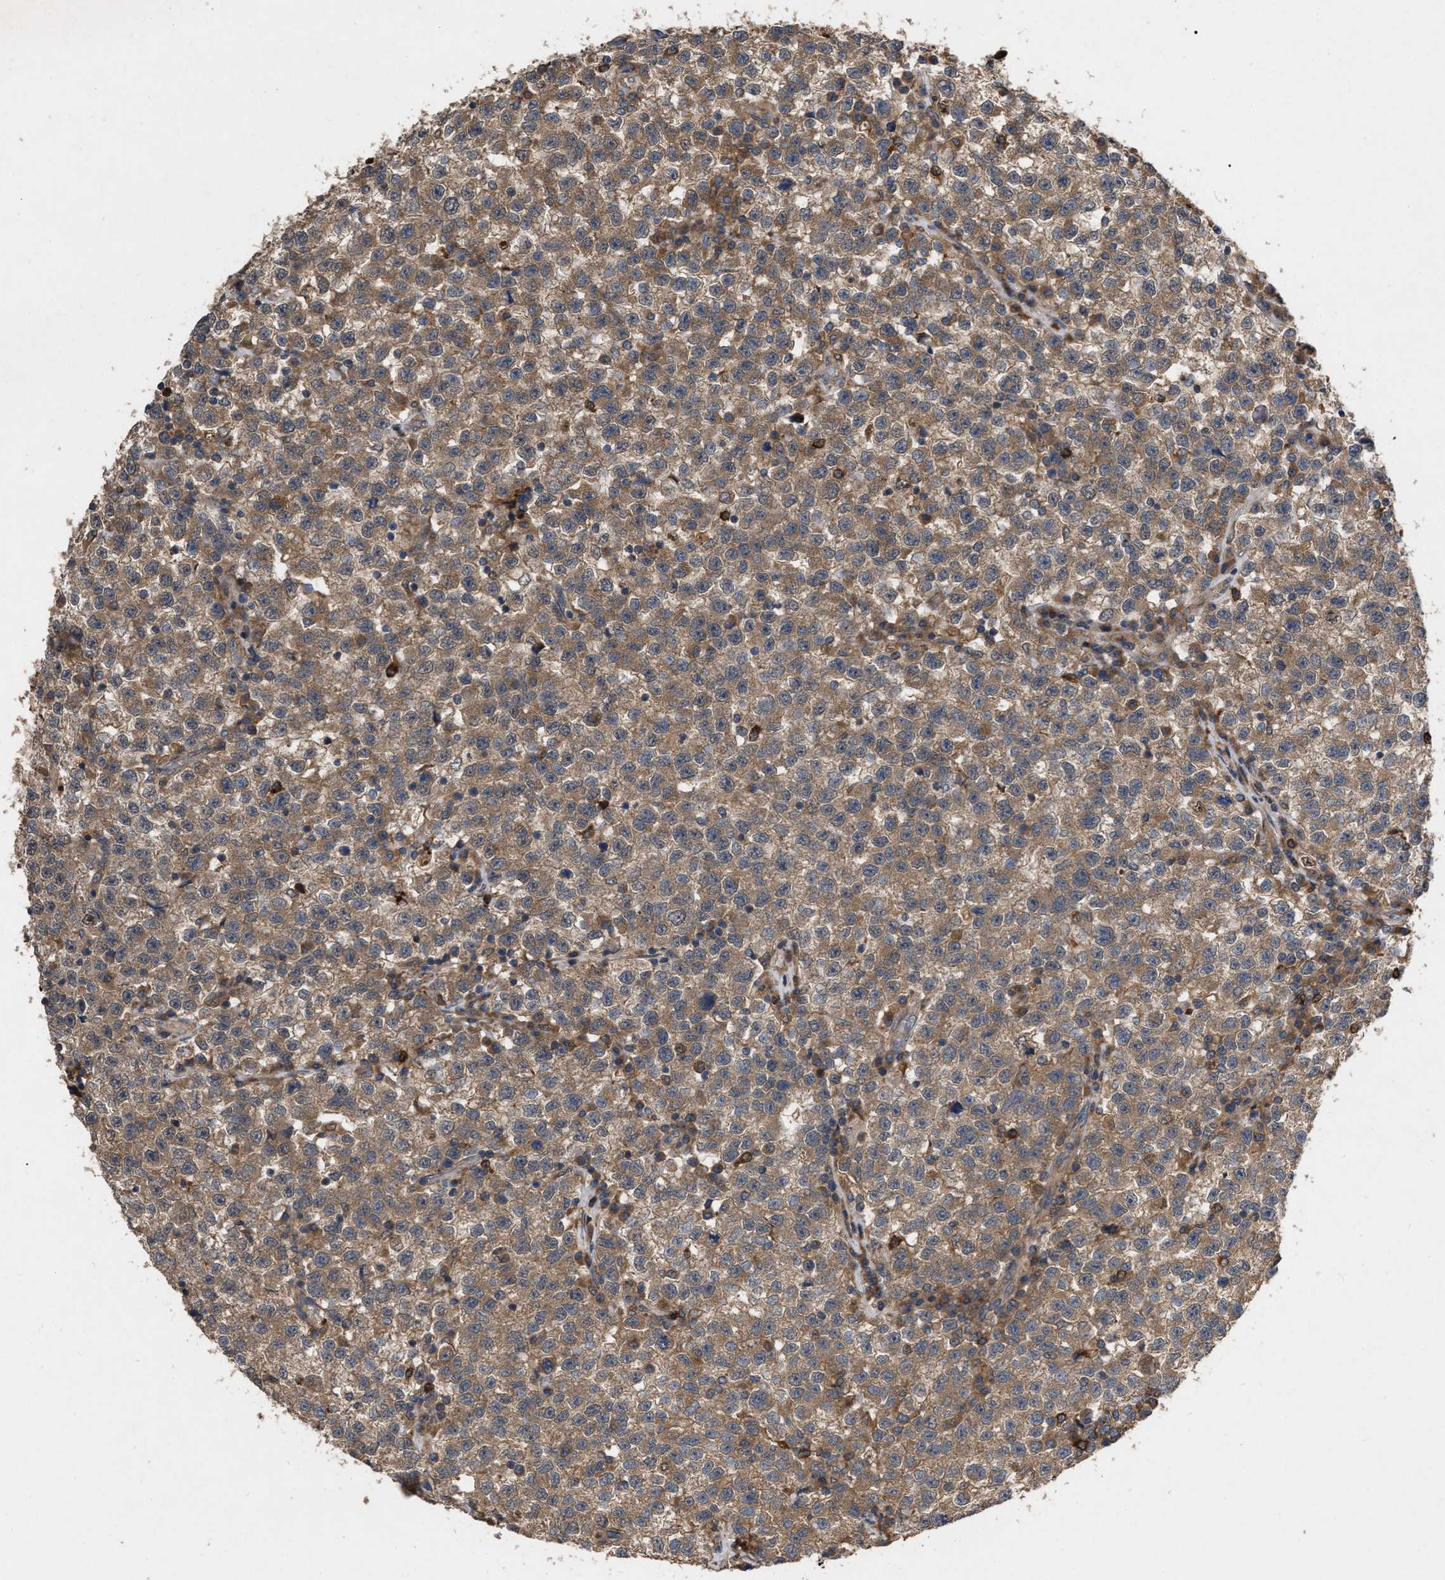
{"staining": {"intensity": "moderate", "quantity": ">75%", "location": "cytoplasmic/membranous"}, "tissue": "testis cancer", "cell_type": "Tumor cells", "image_type": "cancer", "snomed": [{"axis": "morphology", "description": "Seminoma, NOS"}, {"axis": "topography", "description": "Testis"}], "caption": "Testis cancer stained for a protein demonstrates moderate cytoplasmic/membranous positivity in tumor cells.", "gene": "CDKN2C", "patient": {"sex": "male", "age": 22}}